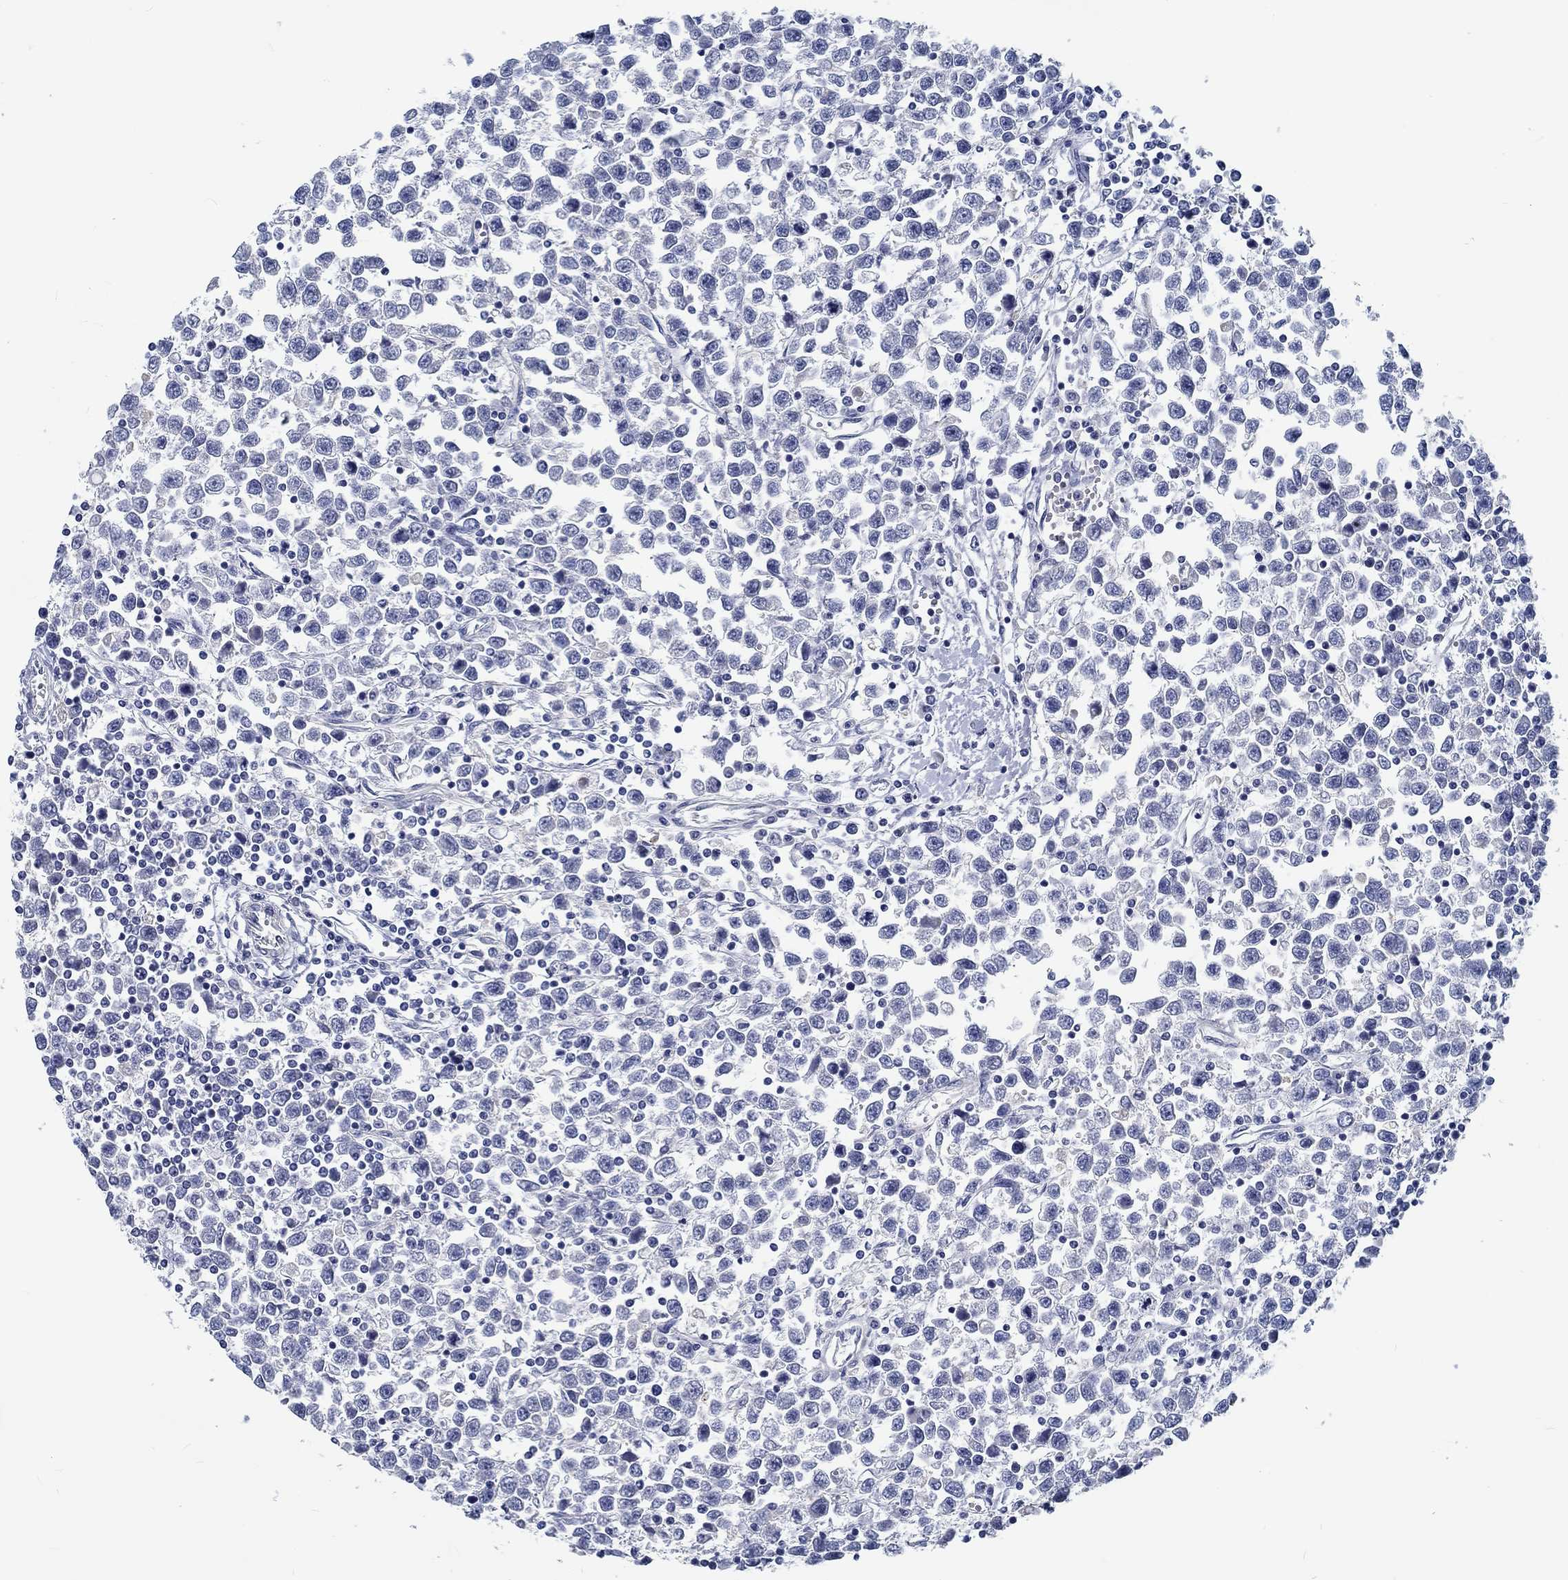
{"staining": {"intensity": "negative", "quantity": "none", "location": "none"}, "tissue": "testis cancer", "cell_type": "Tumor cells", "image_type": "cancer", "snomed": [{"axis": "morphology", "description": "Seminoma, NOS"}, {"axis": "topography", "description": "Testis"}], "caption": "IHC photomicrograph of neoplastic tissue: testis cancer (seminoma) stained with DAB (3,3'-diaminobenzidine) reveals no significant protein staining in tumor cells.", "gene": "MYBPC1", "patient": {"sex": "male", "age": 34}}